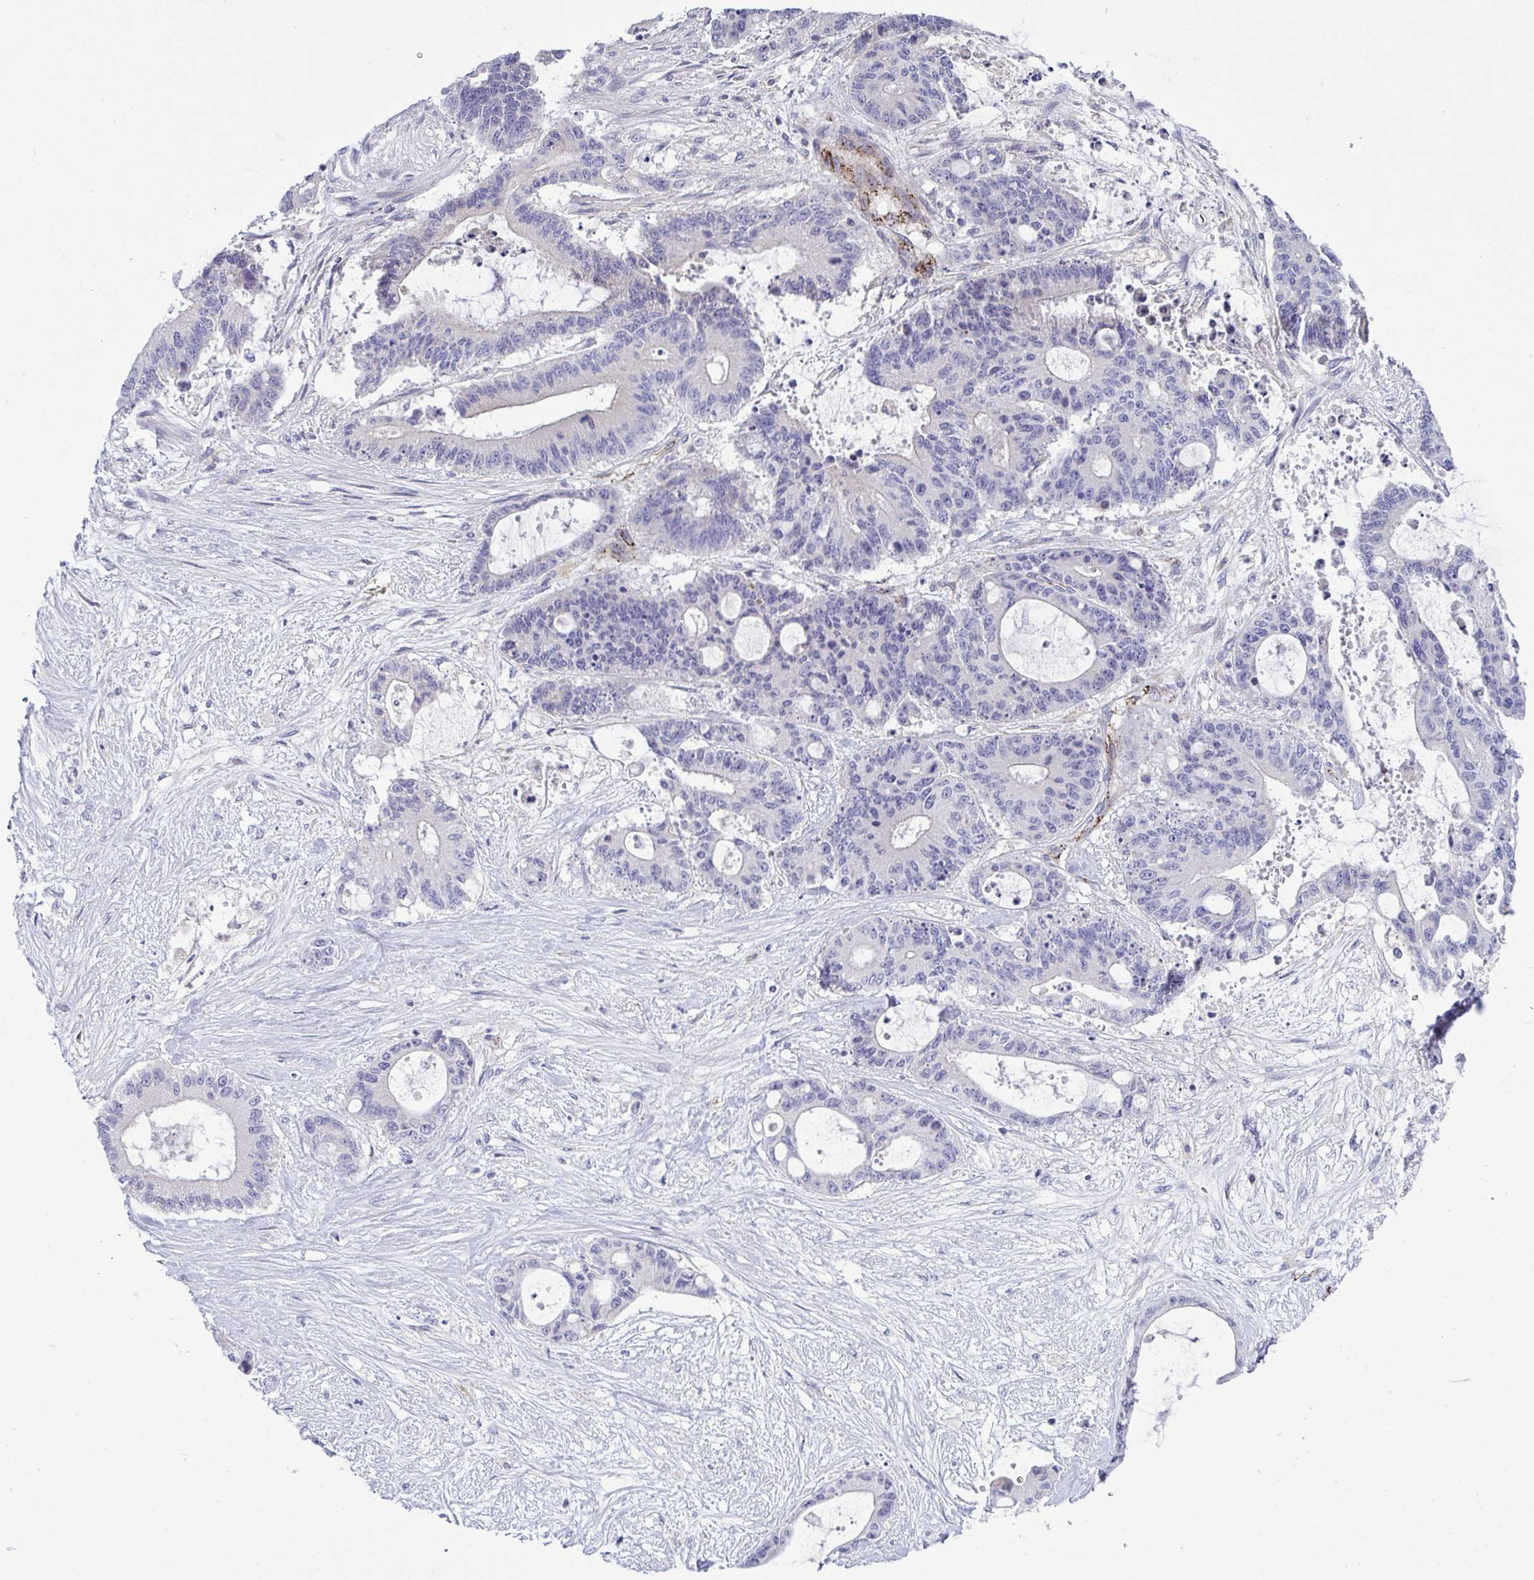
{"staining": {"intensity": "negative", "quantity": "none", "location": "none"}, "tissue": "liver cancer", "cell_type": "Tumor cells", "image_type": "cancer", "snomed": [{"axis": "morphology", "description": "Normal tissue, NOS"}, {"axis": "morphology", "description": "Cholangiocarcinoma"}, {"axis": "topography", "description": "Liver"}, {"axis": "topography", "description": "Peripheral nerve tissue"}], "caption": "Protein analysis of liver cancer exhibits no significant positivity in tumor cells.", "gene": "TOR1AIP2", "patient": {"sex": "female", "age": 73}}